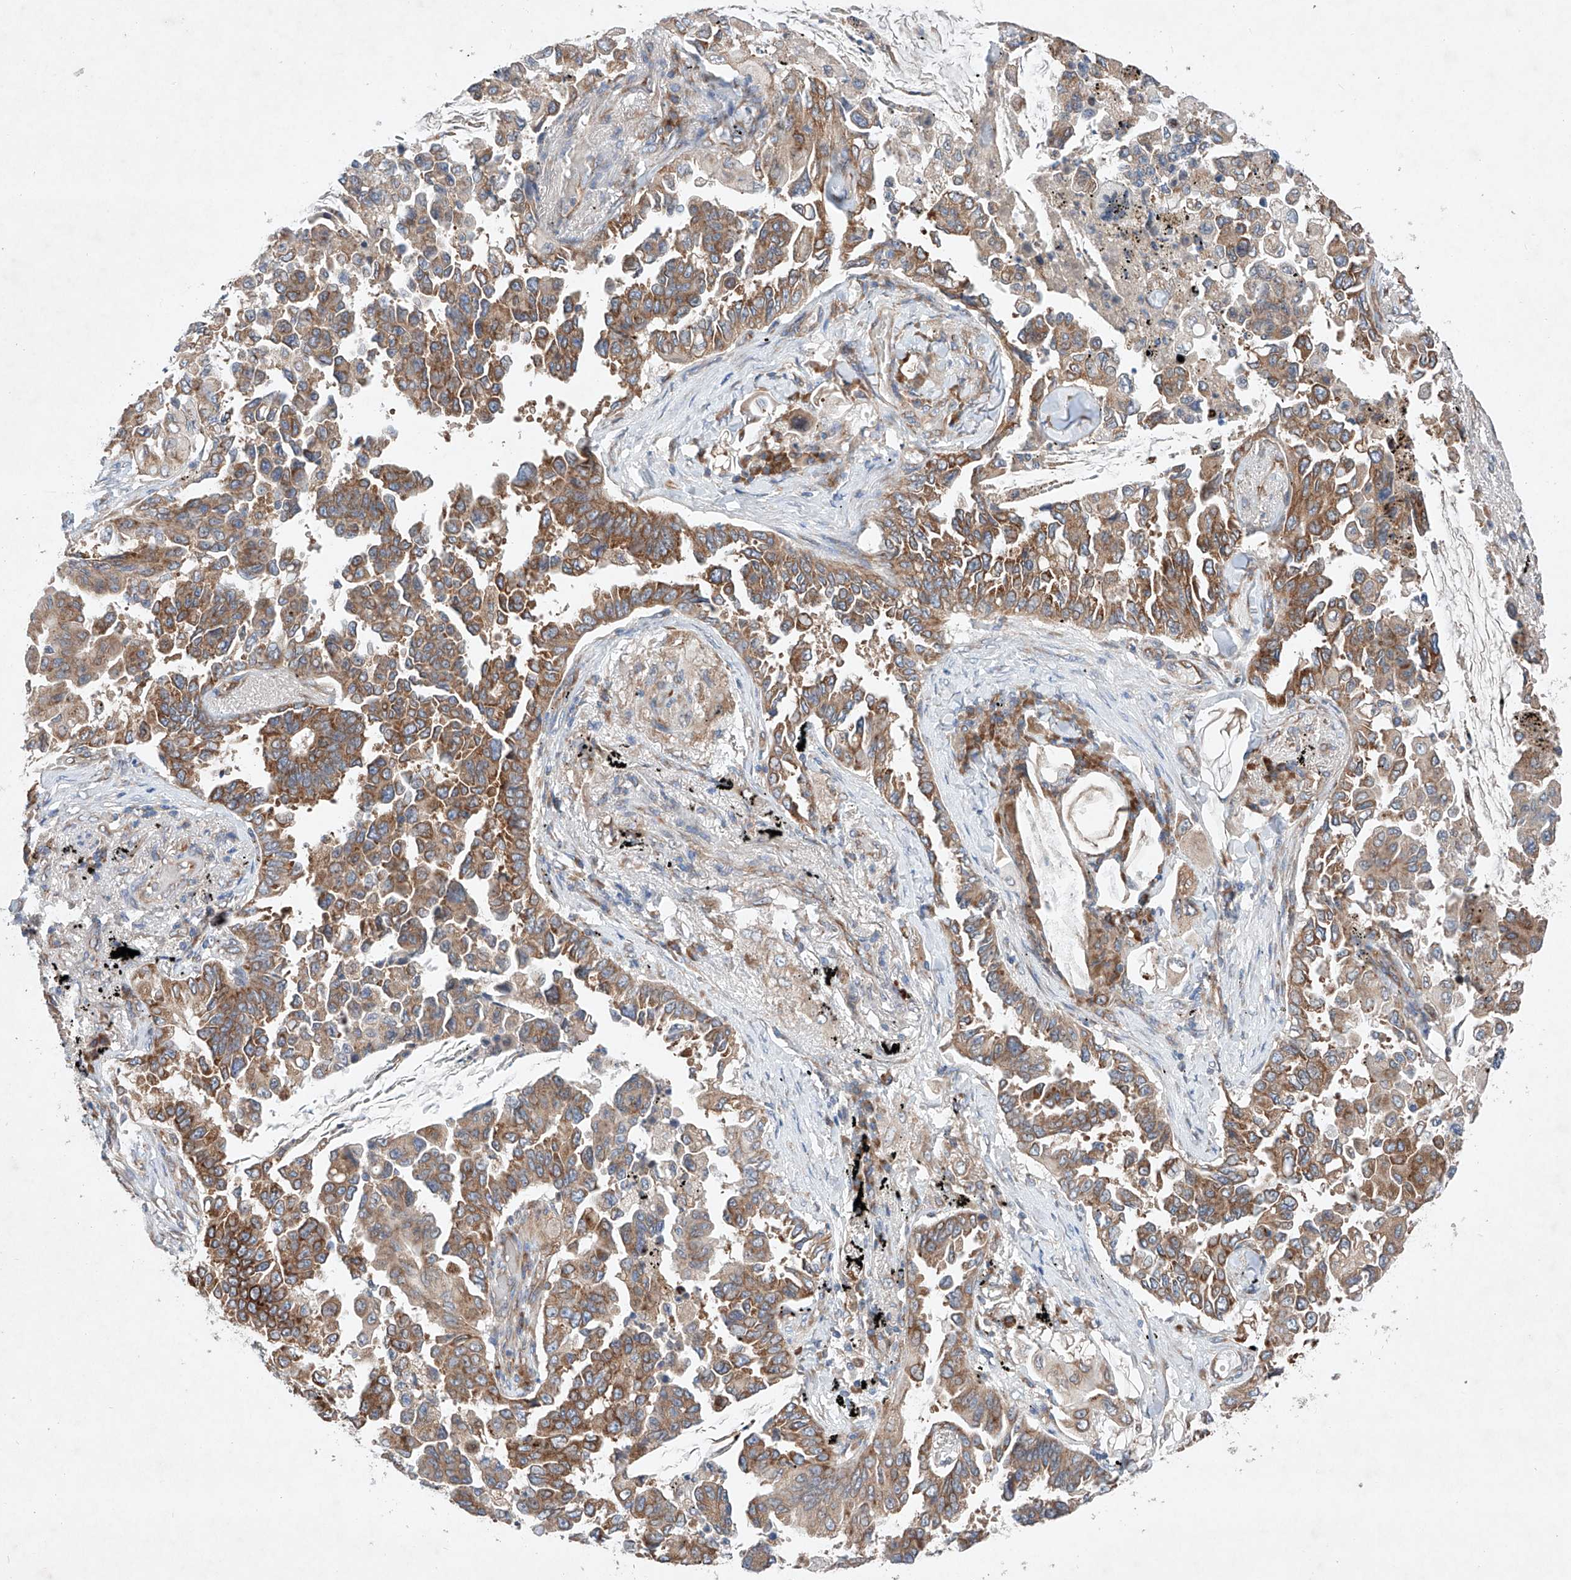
{"staining": {"intensity": "moderate", "quantity": ">75%", "location": "cytoplasmic/membranous"}, "tissue": "lung cancer", "cell_type": "Tumor cells", "image_type": "cancer", "snomed": [{"axis": "morphology", "description": "Adenocarcinoma, NOS"}, {"axis": "topography", "description": "Lung"}], "caption": "A micrograph of human lung cancer stained for a protein shows moderate cytoplasmic/membranous brown staining in tumor cells.", "gene": "FASTK", "patient": {"sex": "female", "age": 67}}